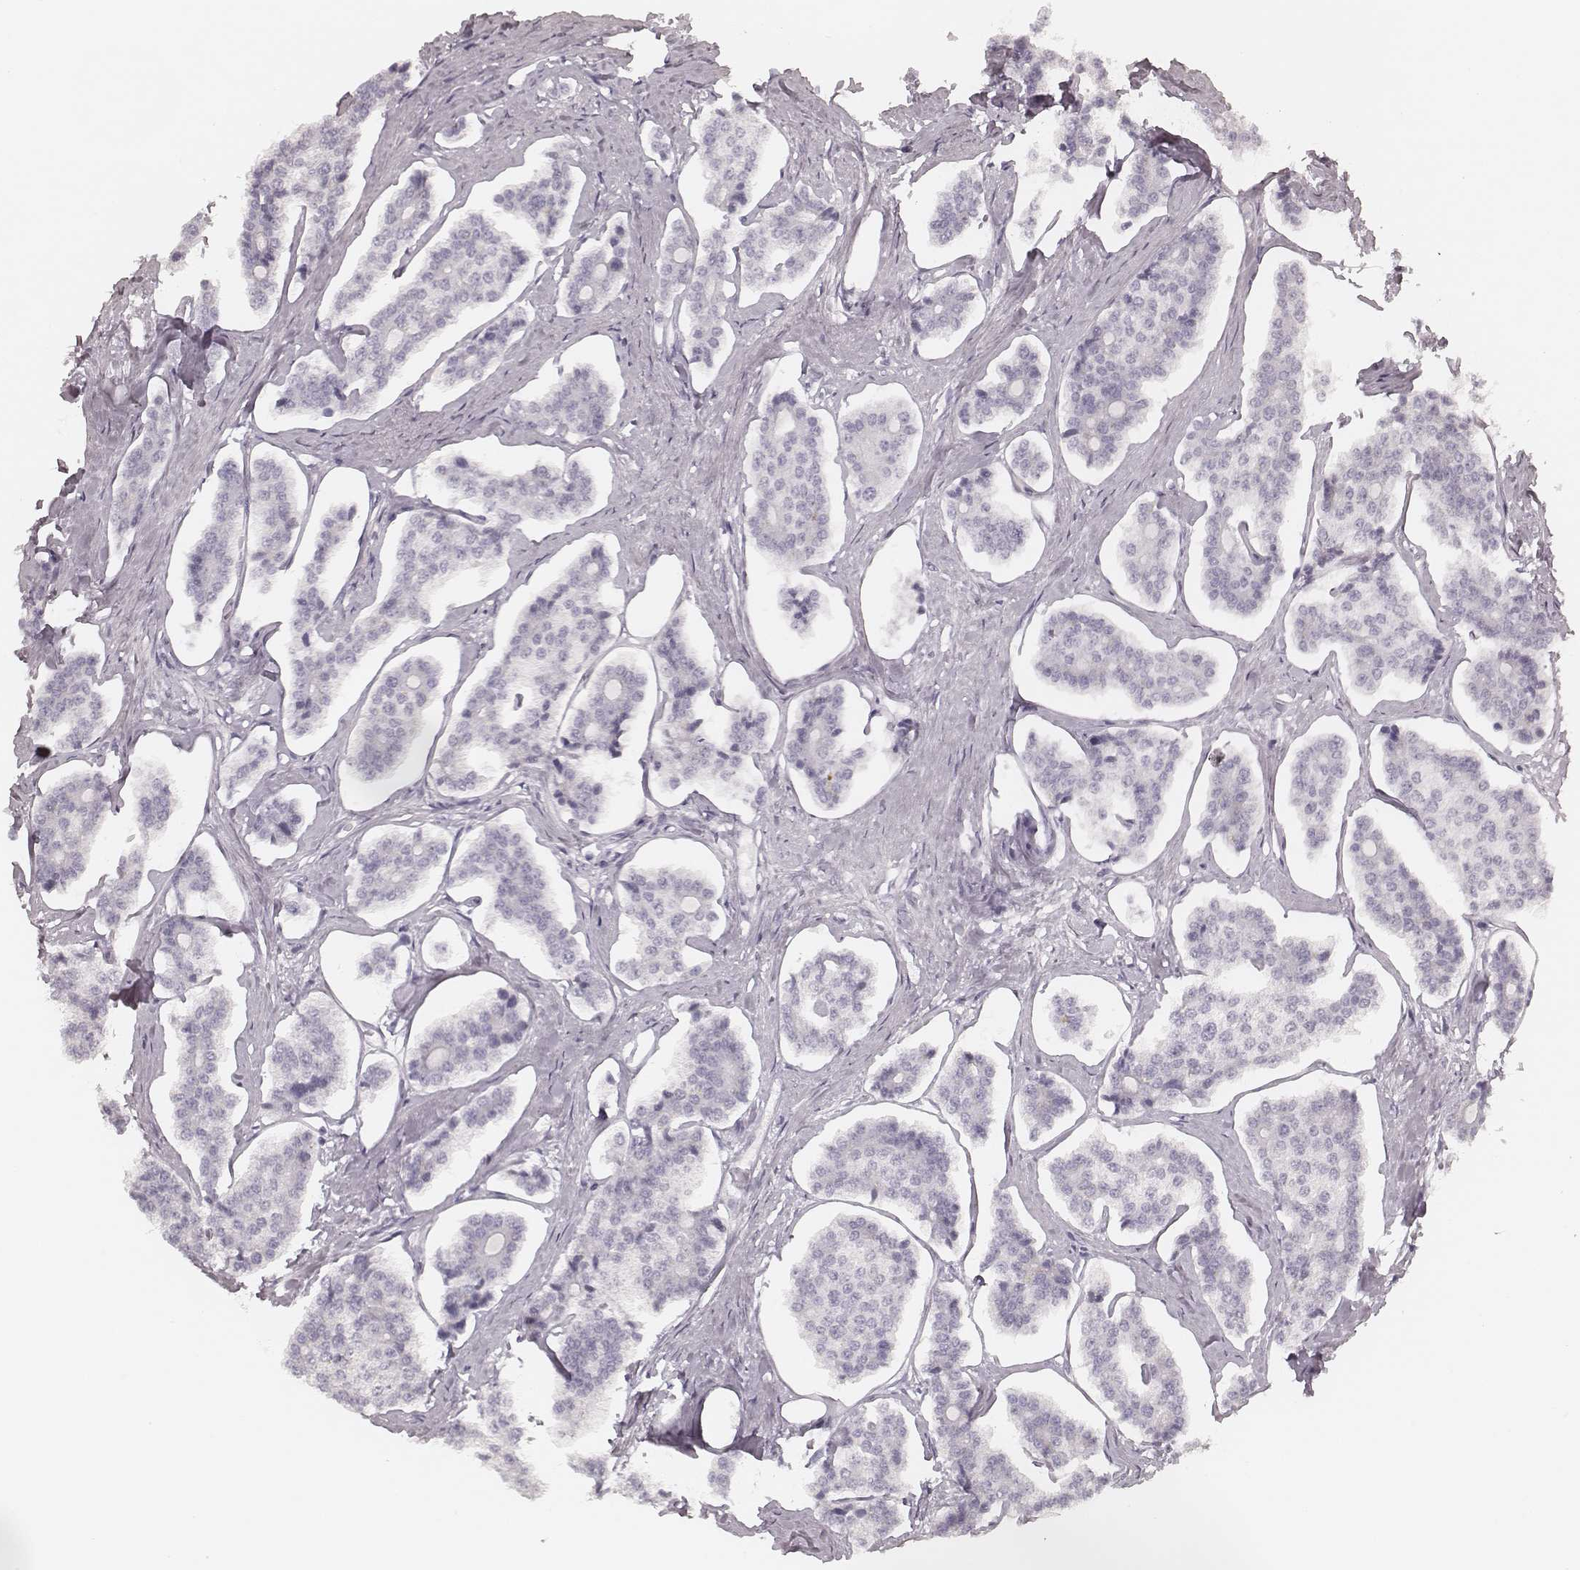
{"staining": {"intensity": "negative", "quantity": "none", "location": "none"}, "tissue": "carcinoid", "cell_type": "Tumor cells", "image_type": "cancer", "snomed": [{"axis": "morphology", "description": "Carcinoid, malignant, NOS"}, {"axis": "topography", "description": "Small intestine"}], "caption": "Carcinoid stained for a protein using immunohistochemistry exhibits no positivity tumor cells.", "gene": "KRT82", "patient": {"sex": "female", "age": 65}}